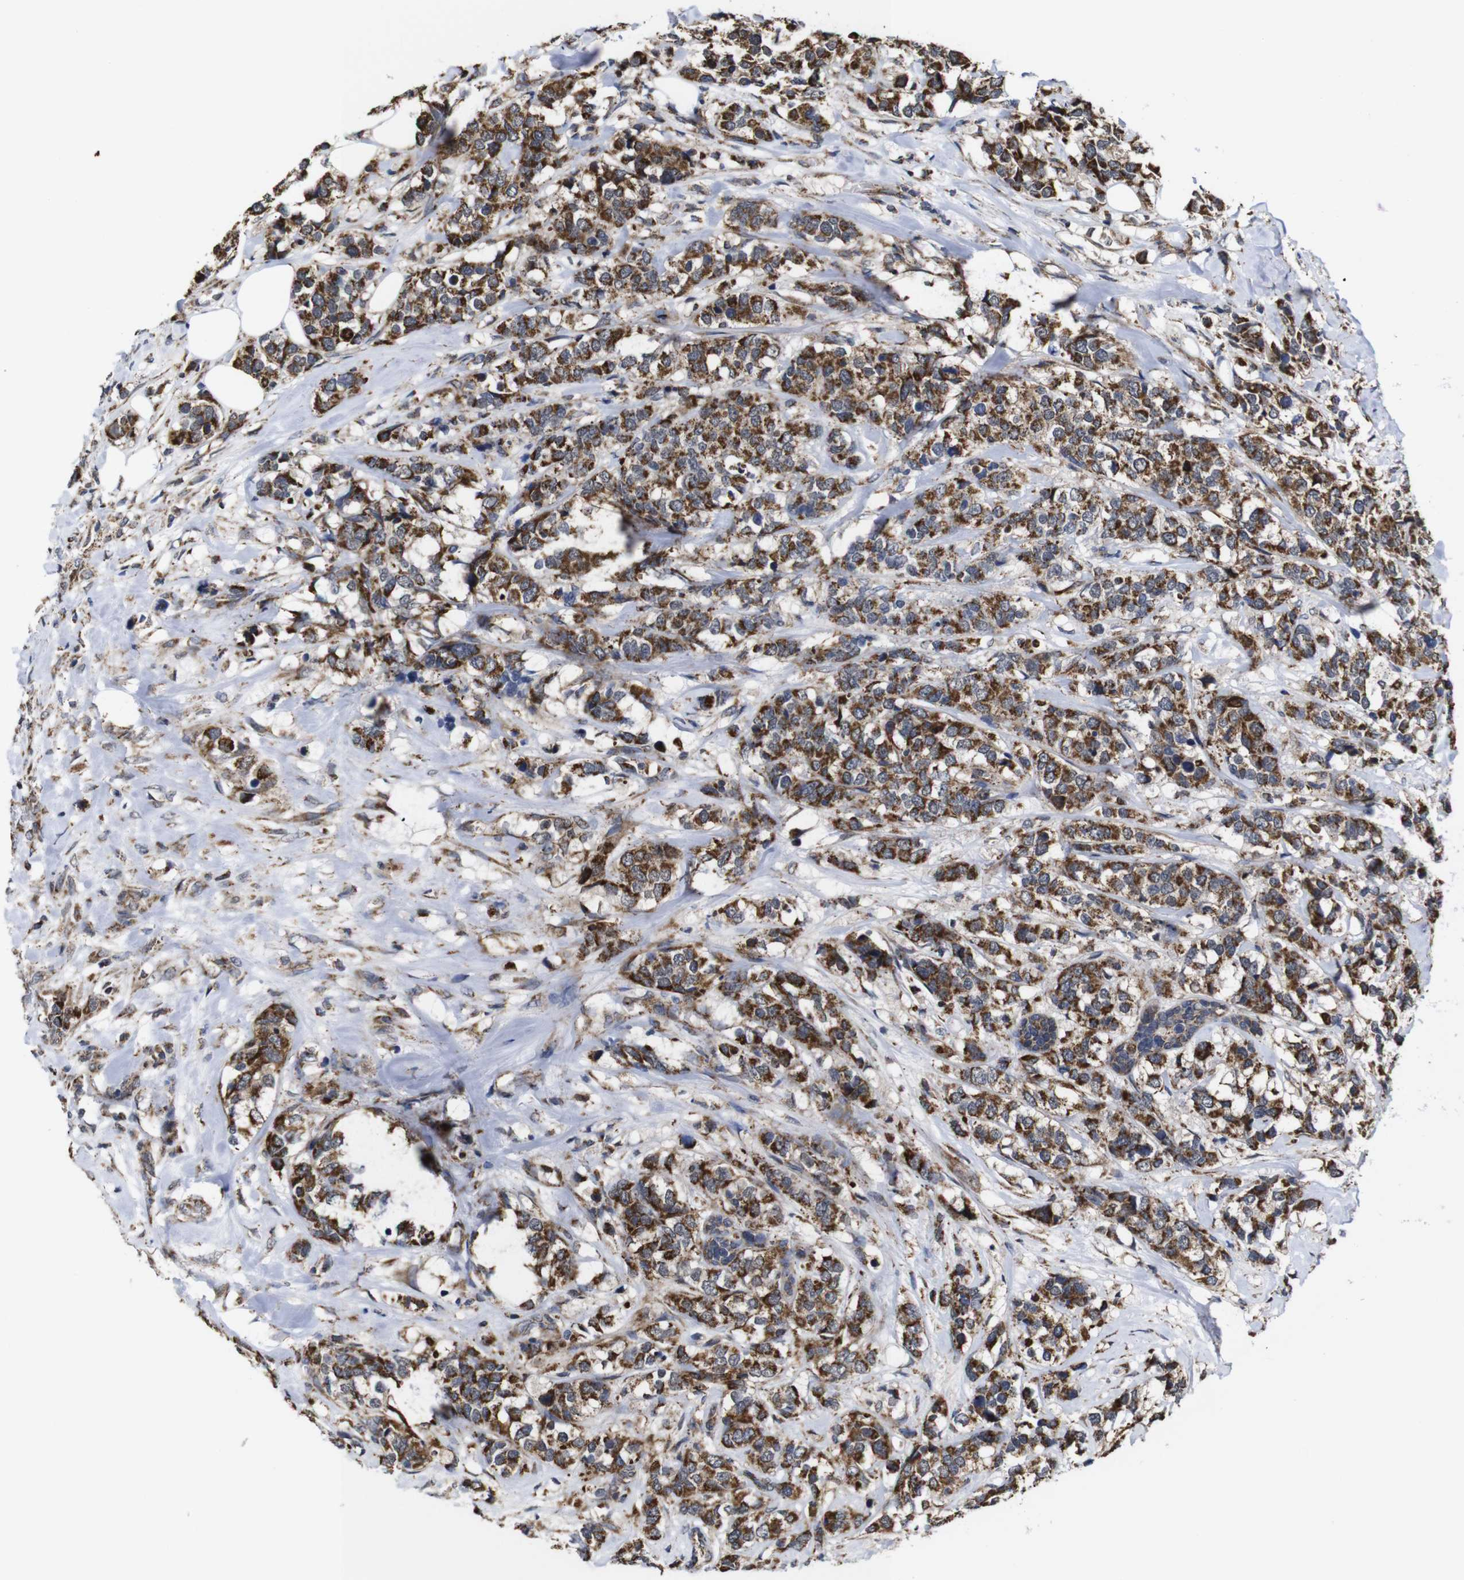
{"staining": {"intensity": "strong", "quantity": ">75%", "location": "cytoplasmic/membranous"}, "tissue": "breast cancer", "cell_type": "Tumor cells", "image_type": "cancer", "snomed": [{"axis": "morphology", "description": "Lobular carcinoma"}, {"axis": "topography", "description": "Breast"}], "caption": "Breast lobular carcinoma stained with a protein marker reveals strong staining in tumor cells.", "gene": "C17orf80", "patient": {"sex": "female", "age": 59}}